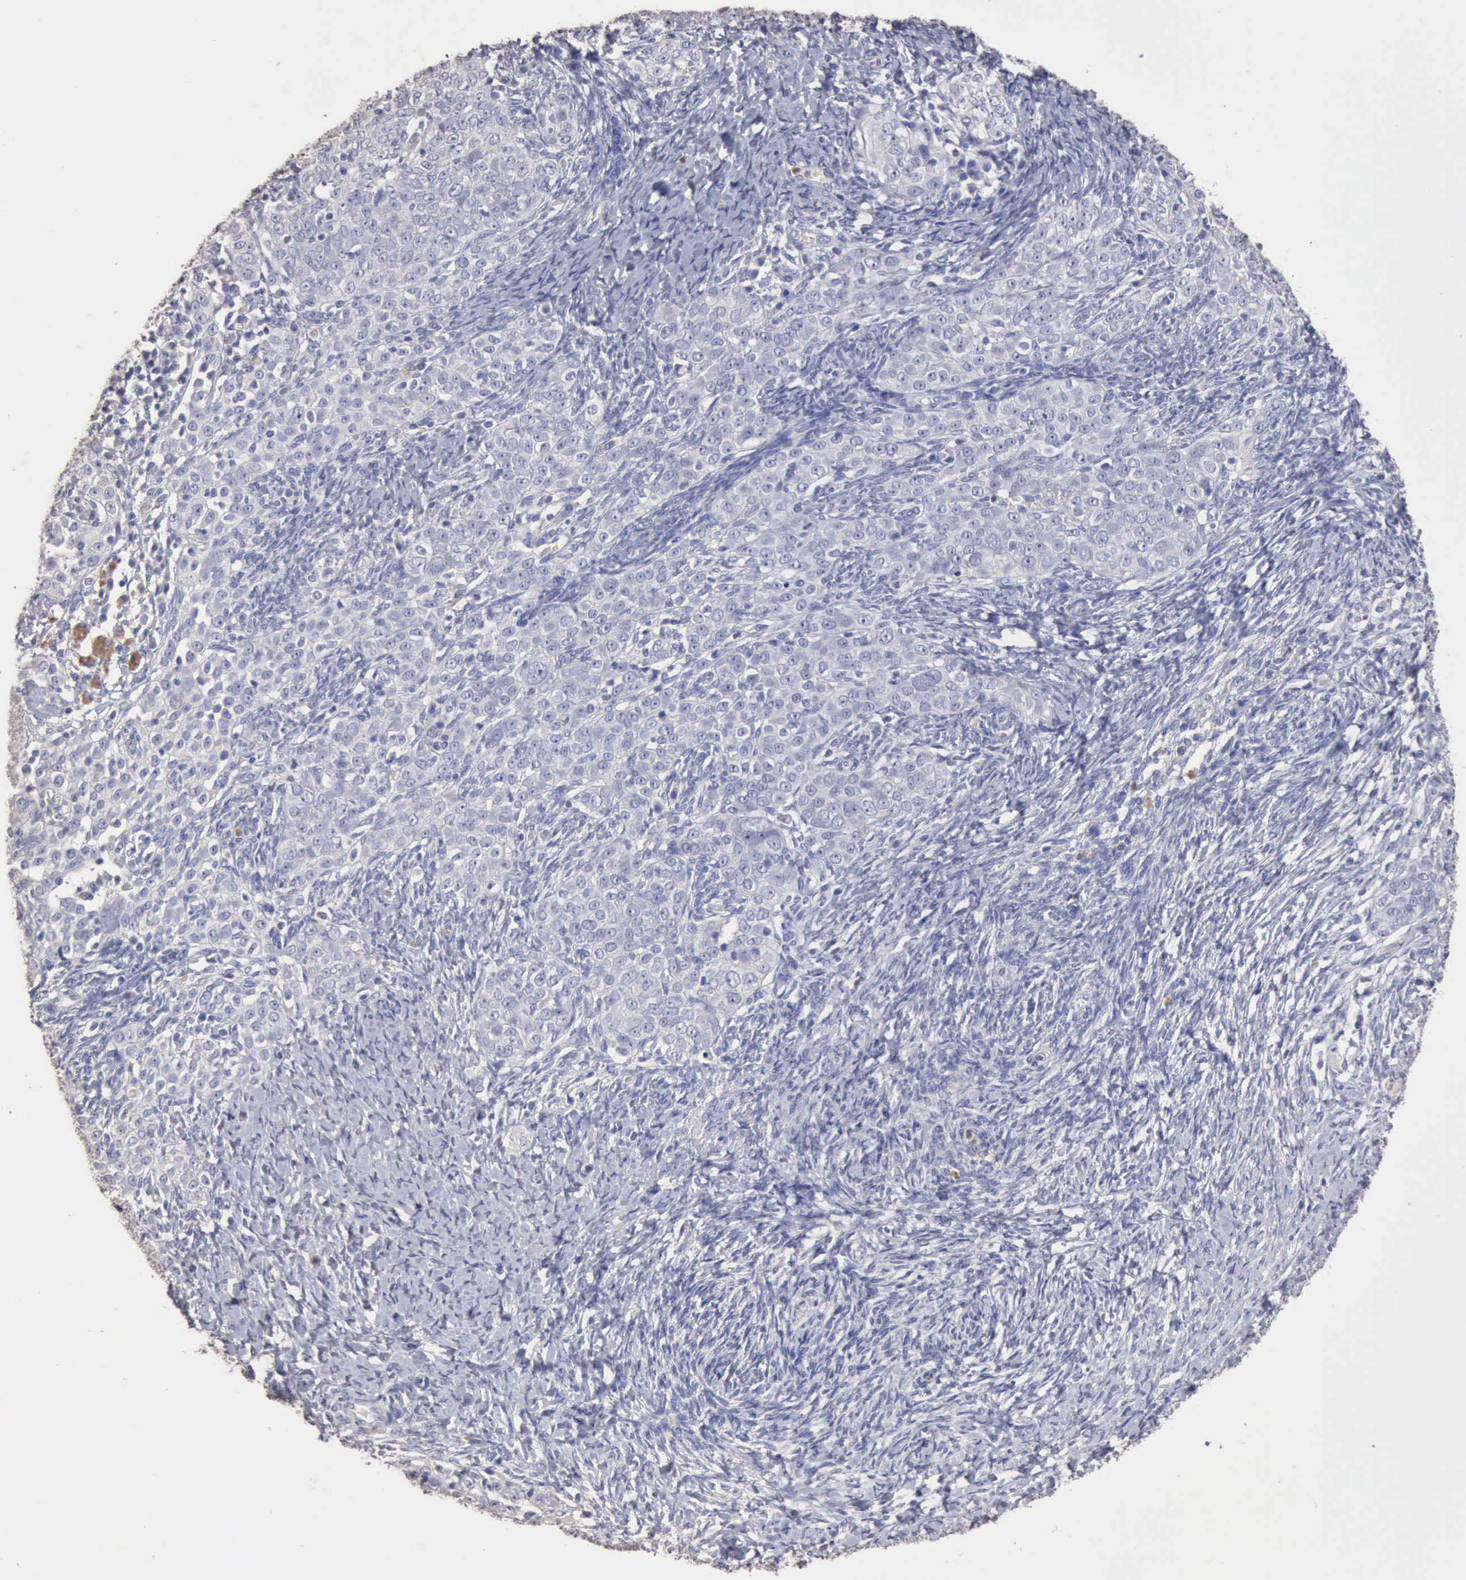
{"staining": {"intensity": "negative", "quantity": "none", "location": "none"}, "tissue": "ovarian cancer", "cell_type": "Tumor cells", "image_type": "cancer", "snomed": [{"axis": "morphology", "description": "Normal tissue, NOS"}, {"axis": "morphology", "description": "Cystadenocarcinoma, serous, NOS"}, {"axis": "topography", "description": "Ovary"}], "caption": "The IHC photomicrograph has no significant staining in tumor cells of ovarian cancer (serous cystadenocarcinoma) tissue. (DAB immunohistochemistry with hematoxylin counter stain).", "gene": "KRT6B", "patient": {"sex": "female", "age": 62}}